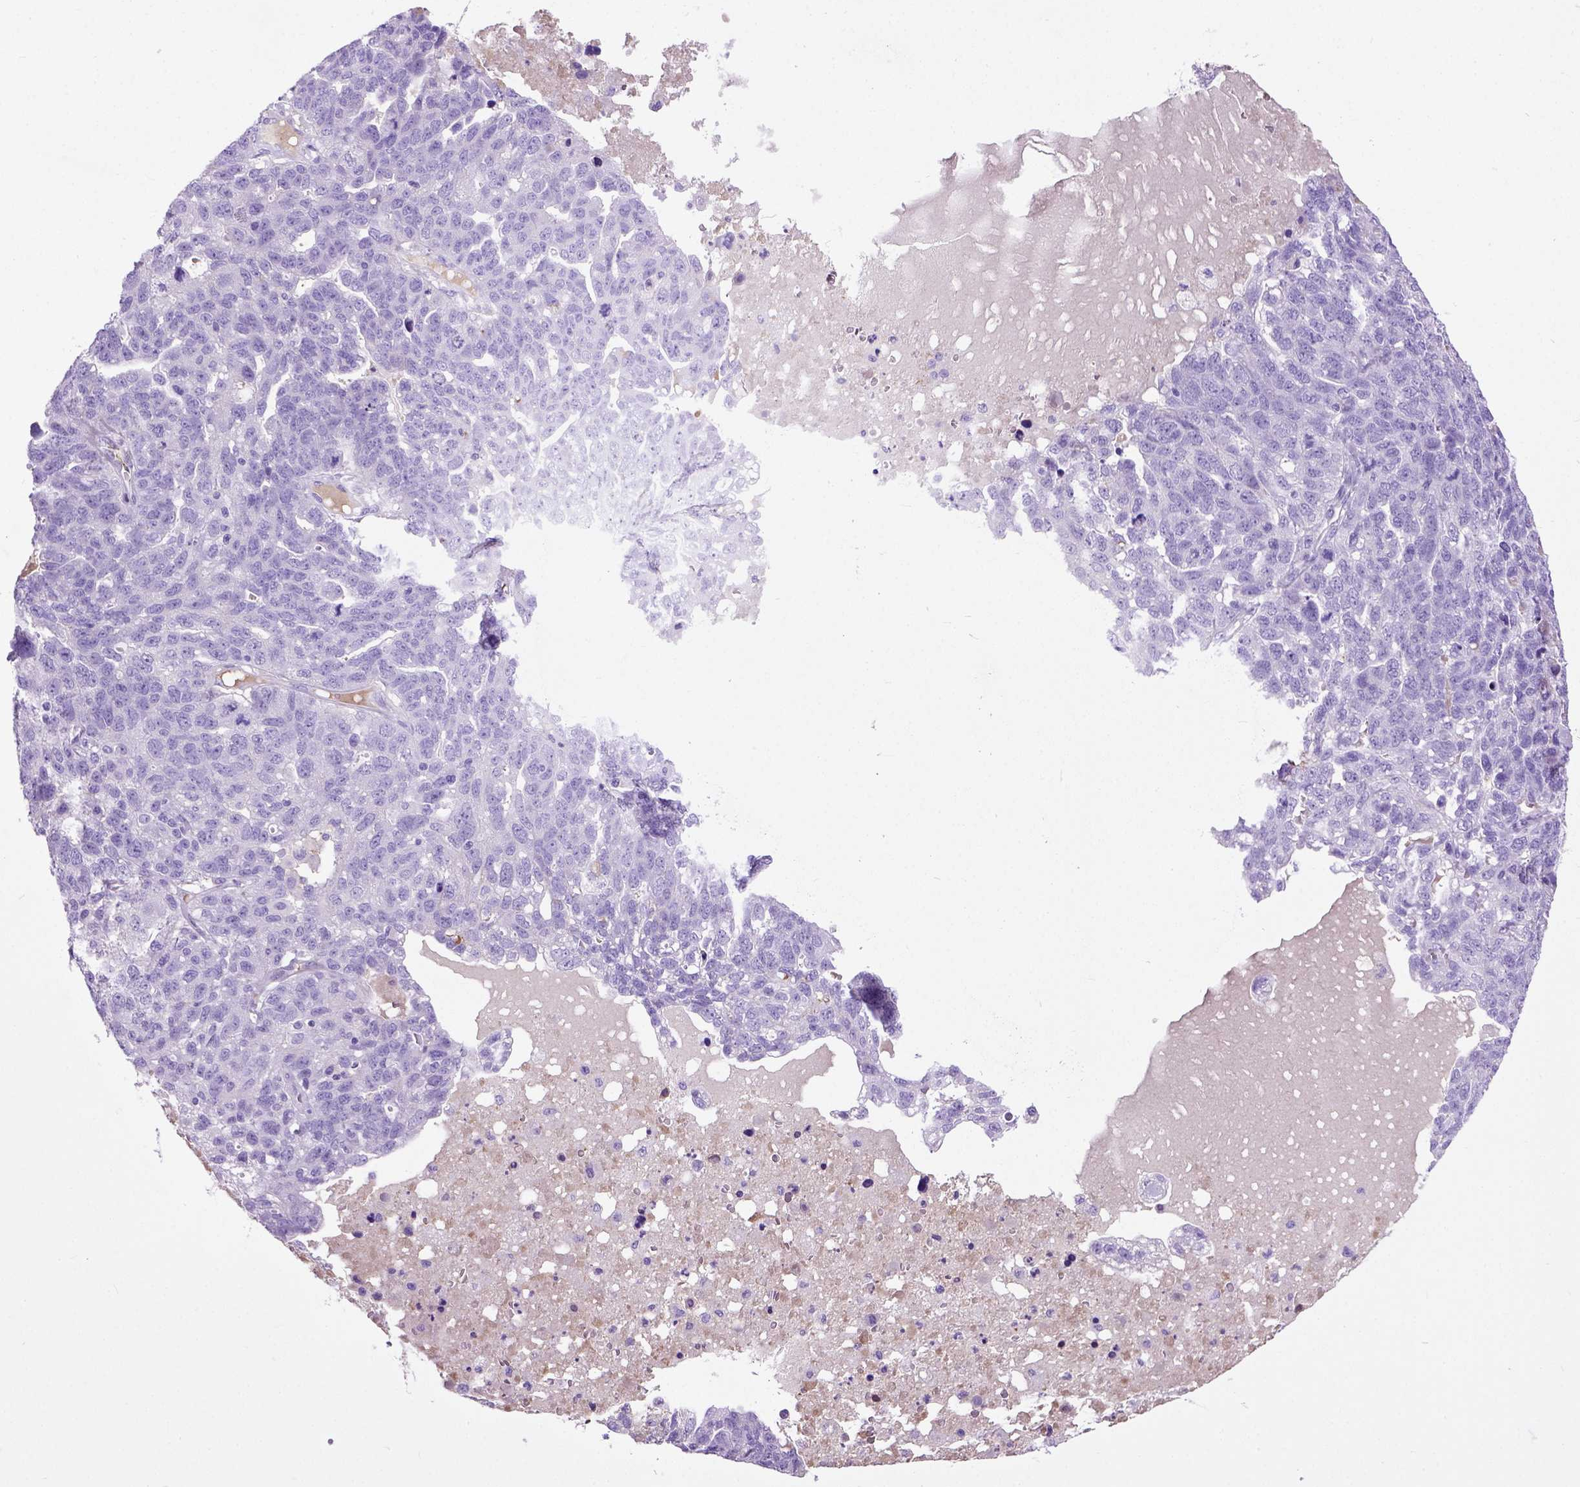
{"staining": {"intensity": "negative", "quantity": "none", "location": "none"}, "tissue": "ovarian cancer", "cell_type": "Tumor cells", "image_type": "cancer", "snomed": [{"axis": "morphology", "description": "Cystadenocarcinoma, serous, NOS"}, {"axis": "topography", "description": "Ovary"}], "caption": "Photomicrograph shows no significant protein staining in tumor cells of ovarian cancer. (IHC, brightfield microscopy, high magnification).", "gene": "ADAMTS8", "patient": {"sex": "female", "age": 71}}